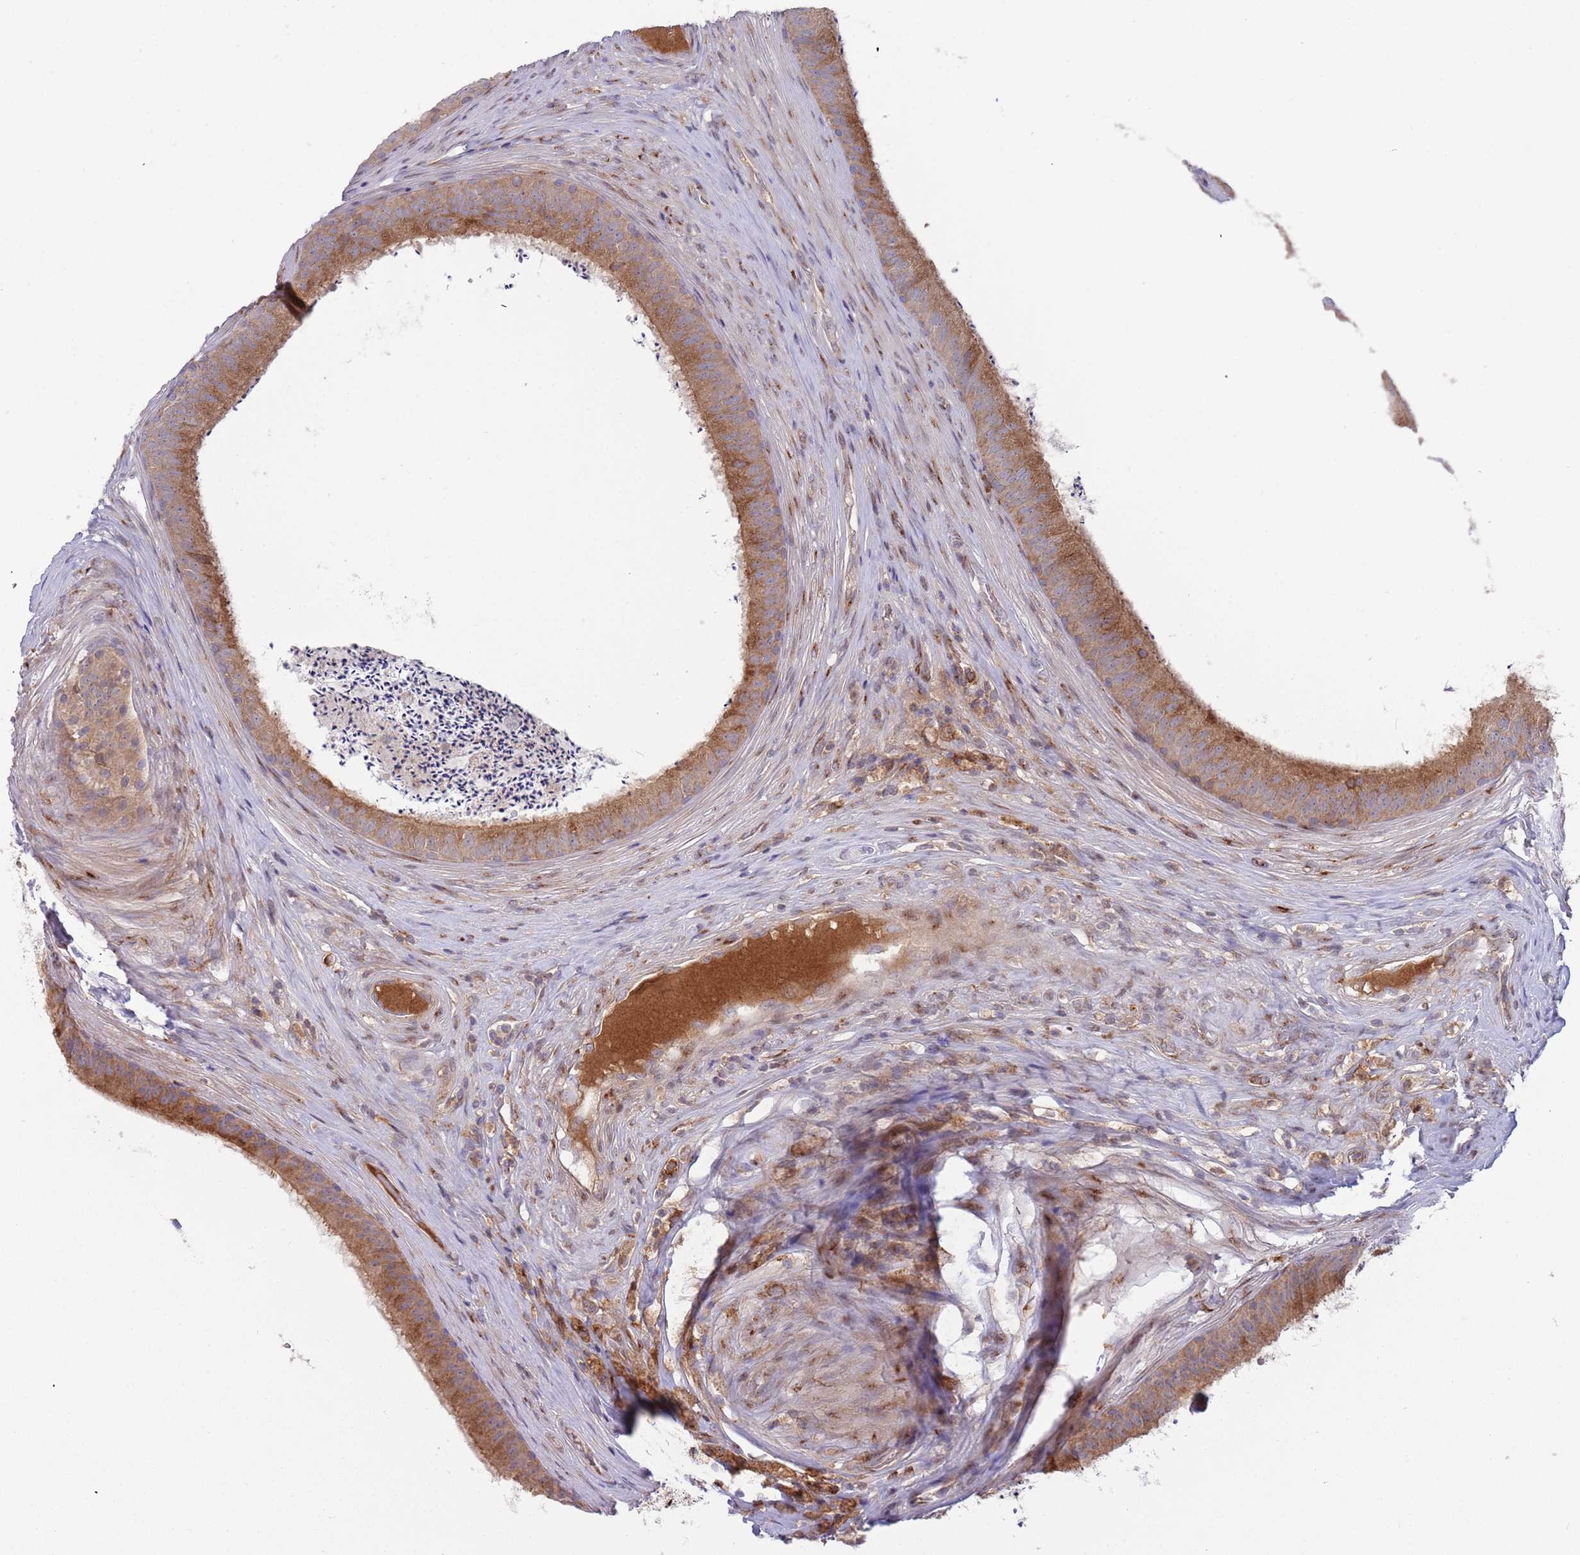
{"staining": {"intensity": "moderate", "quantity": ">75%", "location": "cytoplasmic/membranous"}, "tissue": "epididymis", "cell_type": "Glandular cells", "image_type": "normal", "snomed": [{"axis": "morphology", "description": "Normal tissue, NOS"}, {"axis": "topography", "description": "Testis"}, {"axis": "topography", "description": "Epididymis"}], "caption": "Human epididymis stained with a protein marker reveals moderate staining in glandular cells.", "gene": "BTBD7", "patient": {"sex": "male", "age": 41}}